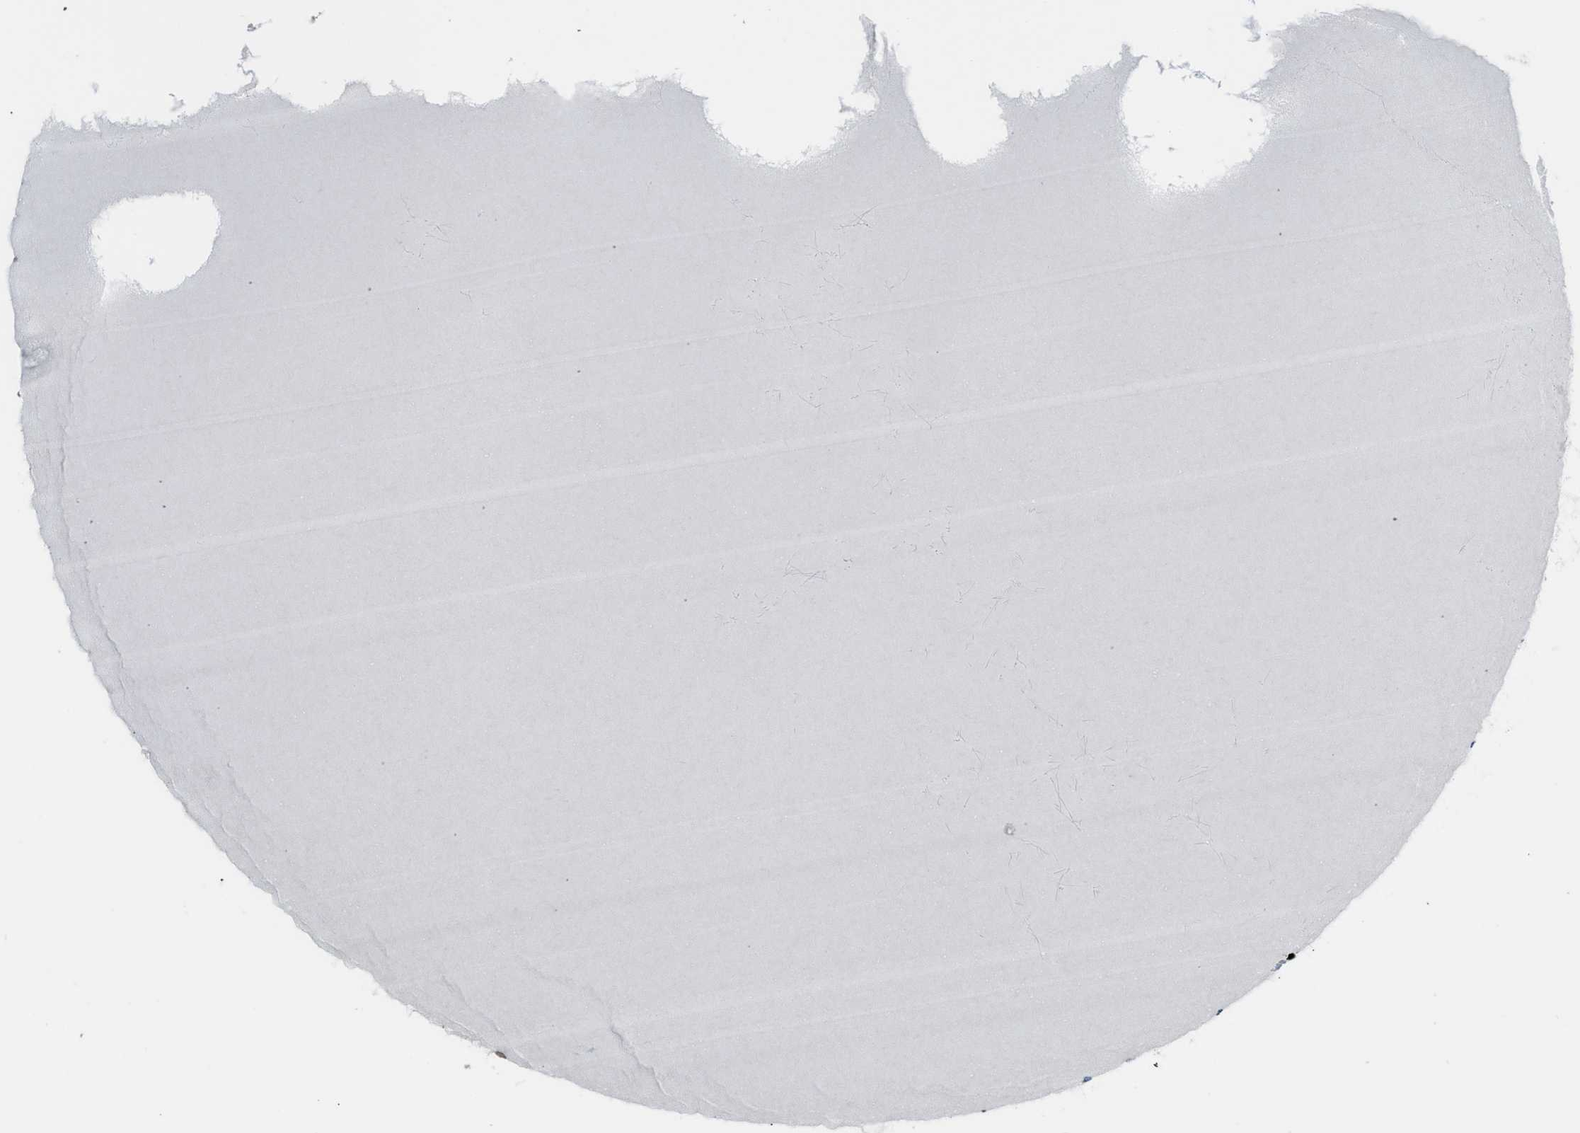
{"staining": {"intensity": "weak", "quantity": "<25%", "location": "cytoplasmic/membranous"}, "tissue": "testis cancer", "cell_type": "Tumor cells", "image_type": "cancer", "snomed": [{"axis": "morphology", "description": "Seminoma, NOS"}, {"axis": "topography", "description": "Testis"}], "caption": "High magnification brightfield microscopy of testis cancer stained with DAB (brown) and counterstained with hematoxylin (blue): tumor cells show no significant expression.", "gene": "ZSWIM5", "patient": {"sex": "male", "age": 71}}